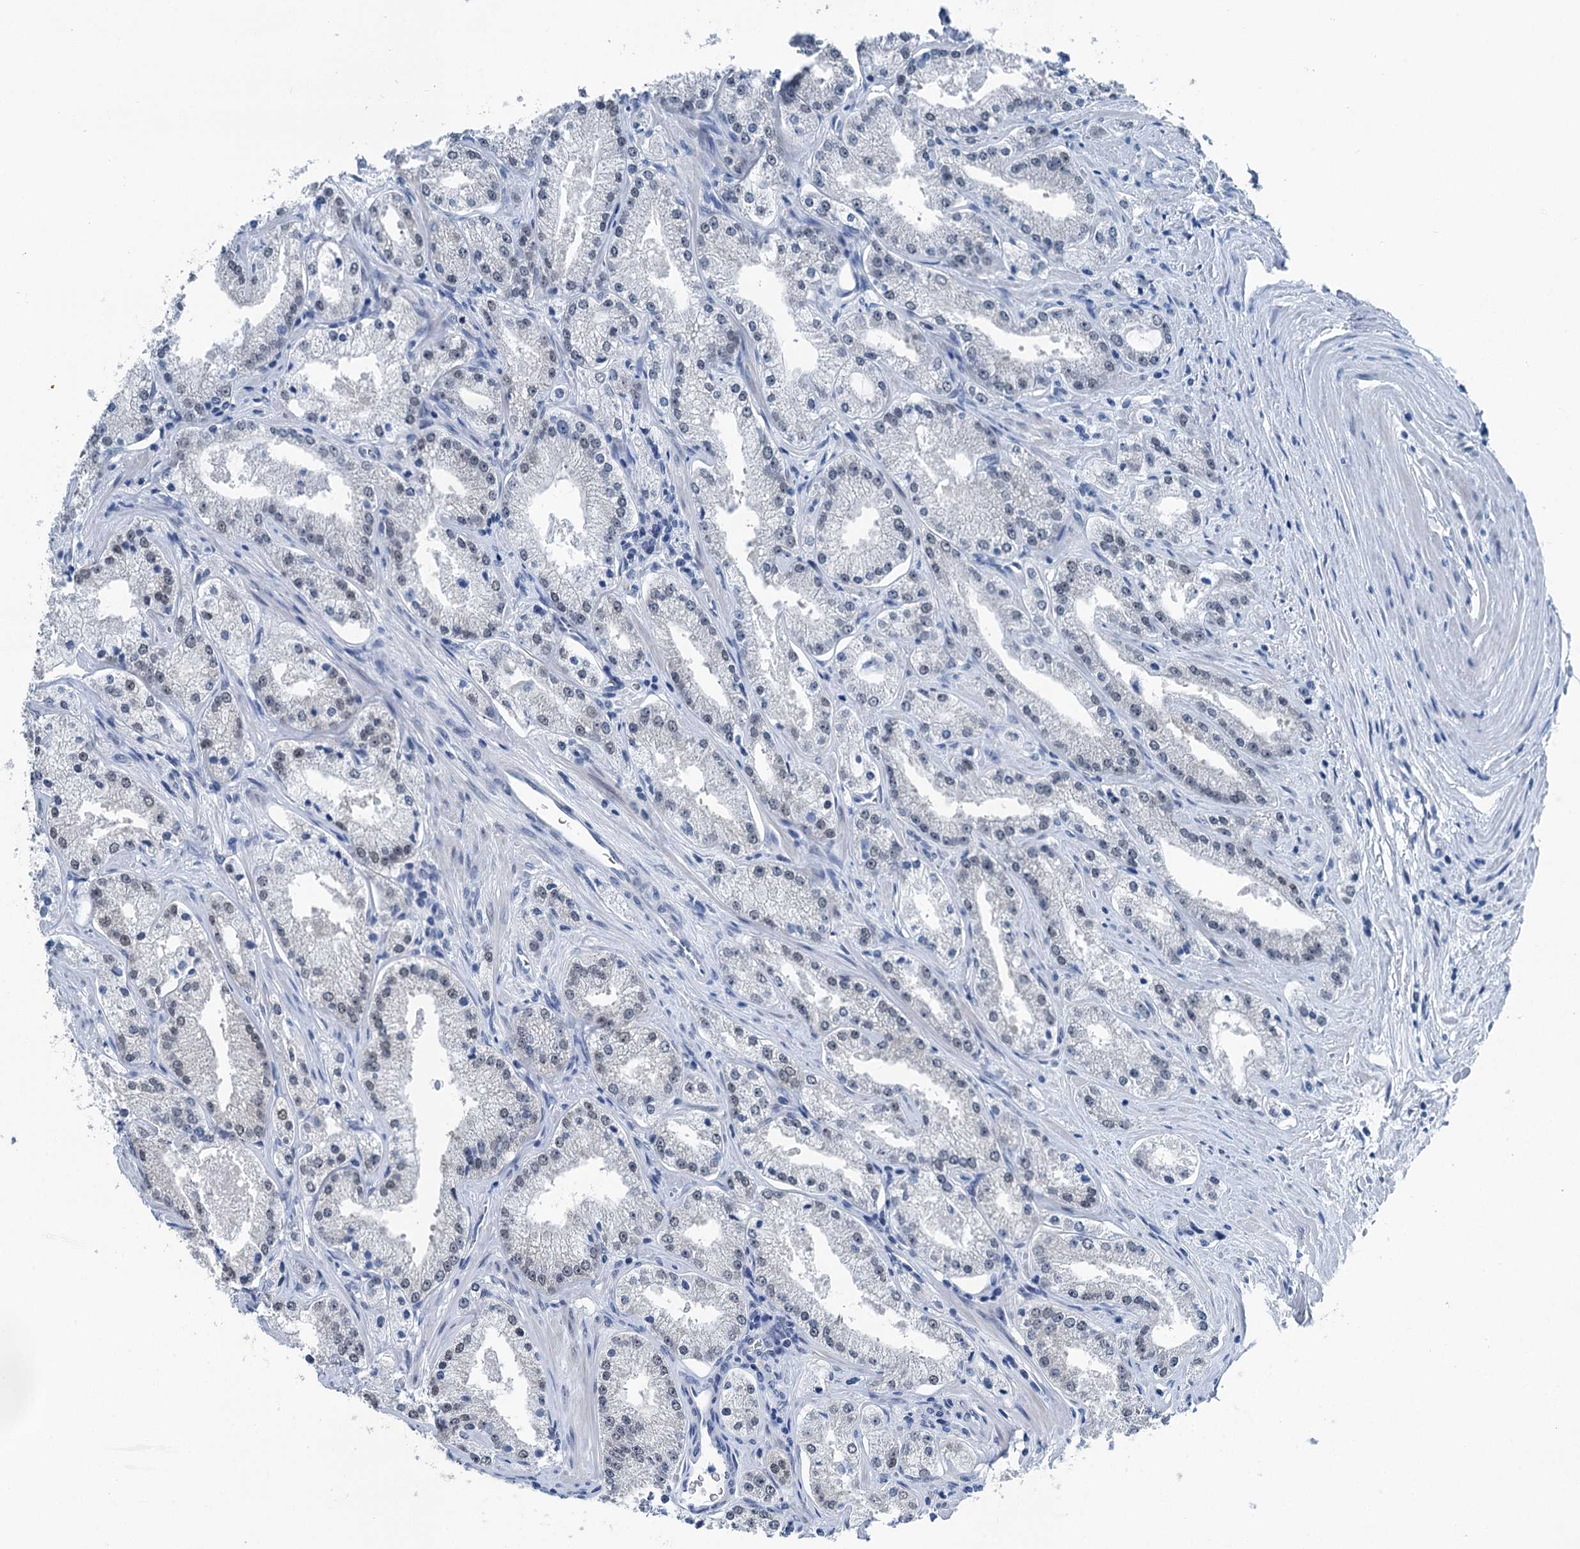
{"staining": {"intensity": "negative", "quantity": "none", "location": "none"}, "tissue": "prostate cancer", "cell_type": "Tumor cells", "image_type": "cancer", "snomed": [{"axis": "morphology", "description": "Adenocarcinoma, Low grade"}, {"axis": "topography", "description": "Prostate"}], "caption": "Immunohistochemistry image of human adenocarcinoma (low-grade) (prostate) stained for a protein (brown), which shows no staining in tumor cells.", "gene": "TRPT1", "patient": {"sex": "male", "age": 69}}